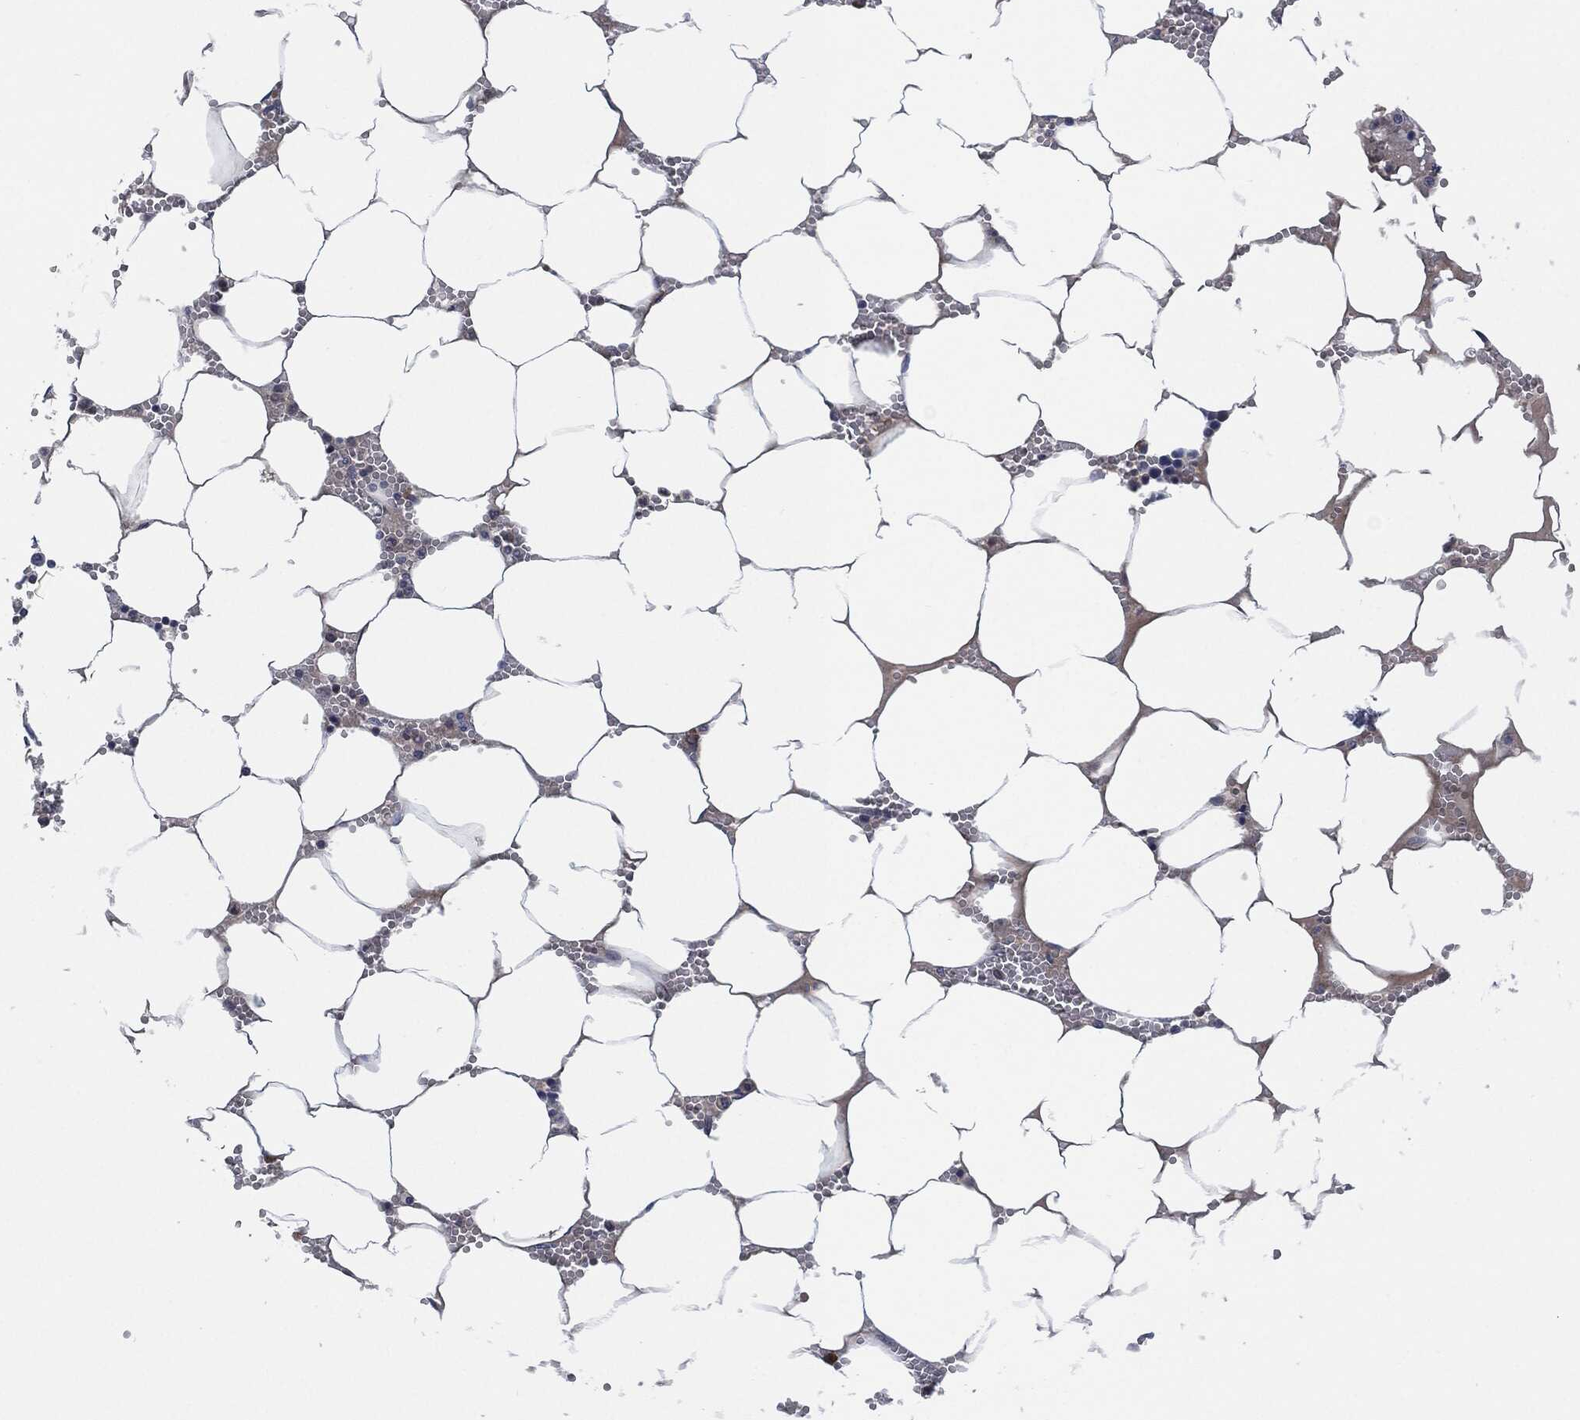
{"staining": {"intensity": "negative", "quantity": "none", "location": "none"}, "tissue": "bone marrow", "cell_type": "Hematopoietic cells", "image_type": "normal", "snomed": [{"axis": "morphology", "description": "Normal tissue, NOS"}, {"axis": "topography", "description": "Bone marrow"}], "caption": "High power microscopy micrograph of an IHC micrograph of benign bone marrow, revealing no significant staining in hematopoietic cells.", "gene": "IL2RG", "patient": {"sex": "female", "age": 64}}